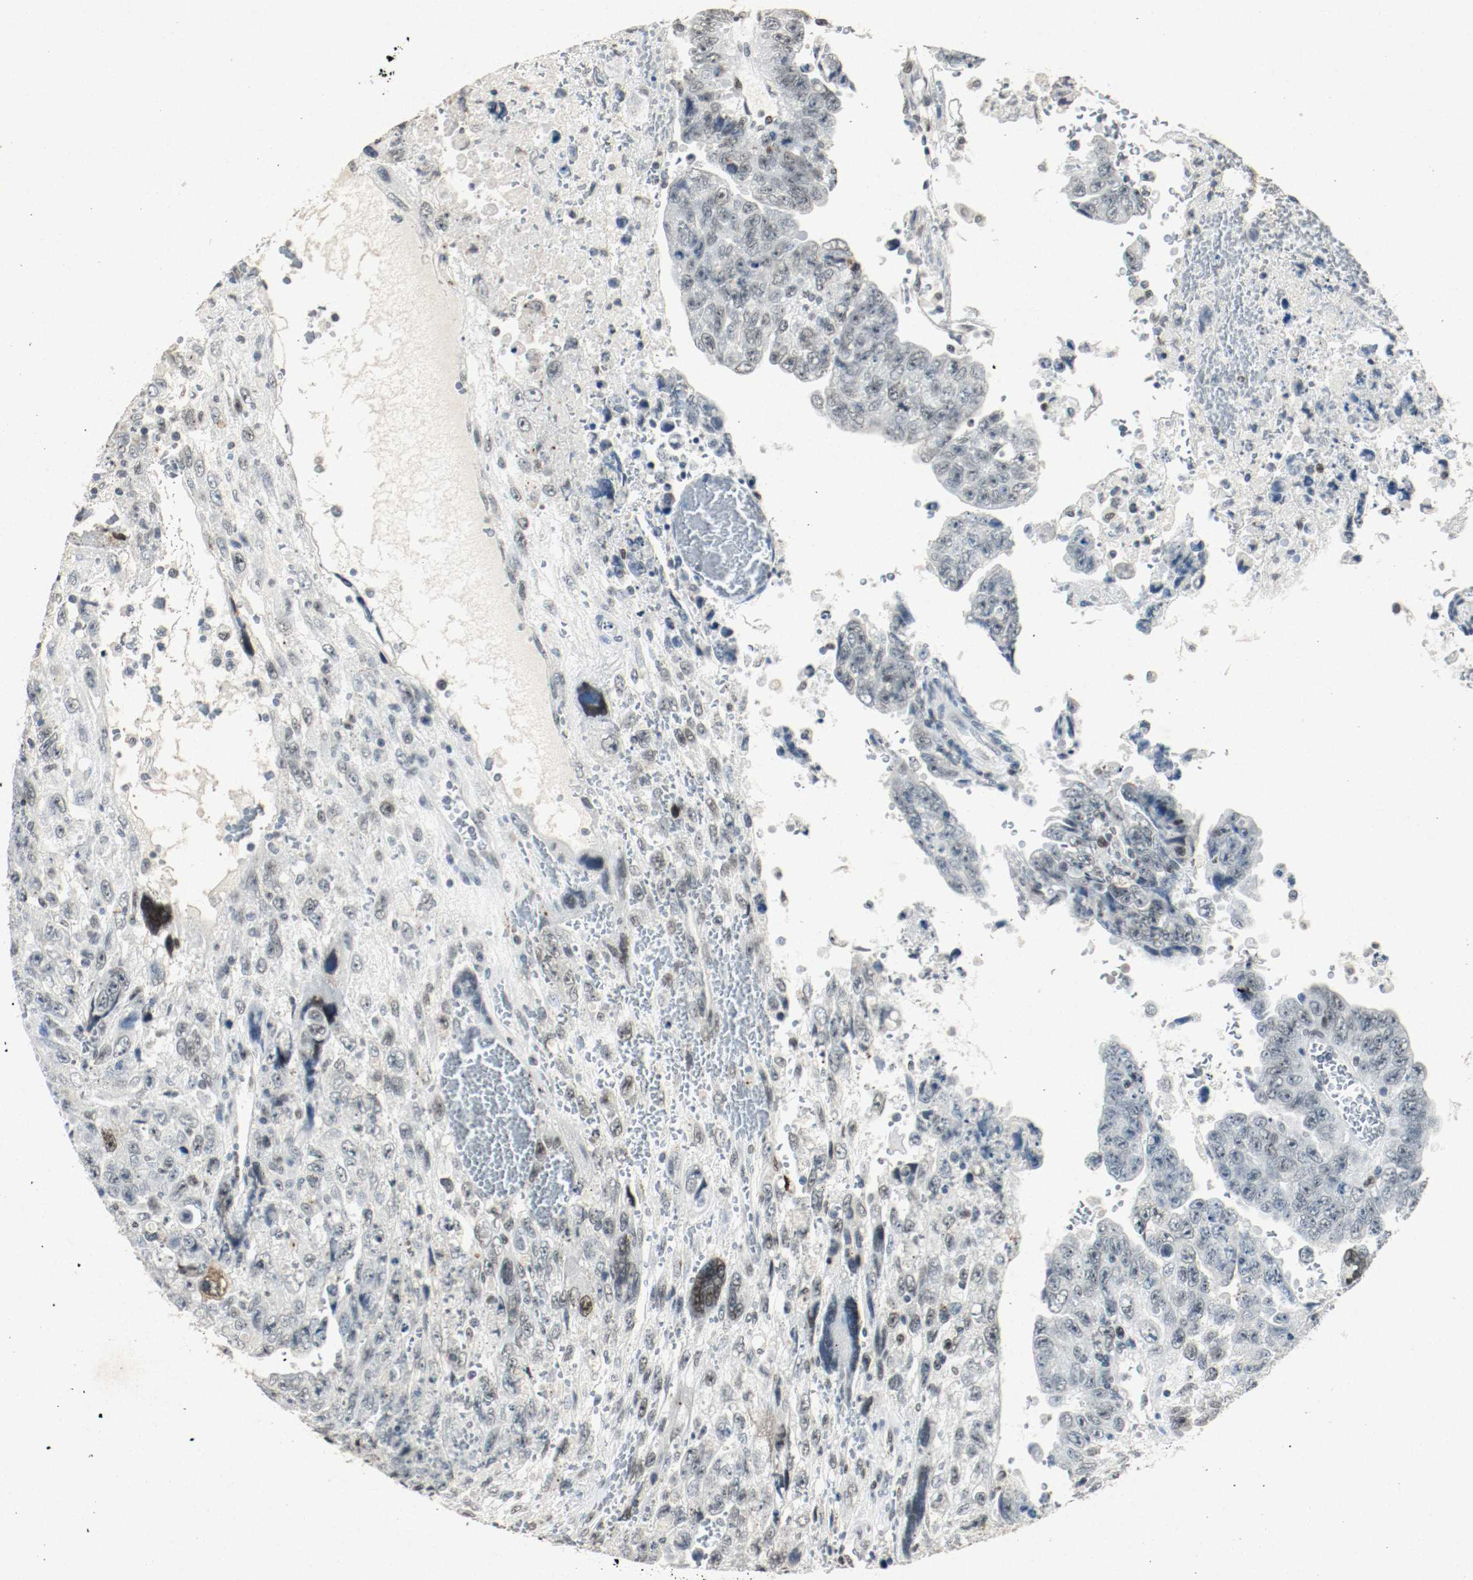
{"staining": {"intensity": "weak", "quantity": "25%-75%", "location": "nuclear"}, "tissue": "testis cancer", "cell_type": "Tumor cells", "image_type": "cancer", "snomed": [{"axis": "morphology", "description": "Carcinoma, Embryonal, NOS"}, {"axis": "topography", "description": "Testis"}], "caption": "A low amount of weak nuclear positivity is seen in about 25%-75% of tumor cells in testis cancer tissue.", "gene": "DNMT1", "patient": {"sex": "male", "age": 28}}